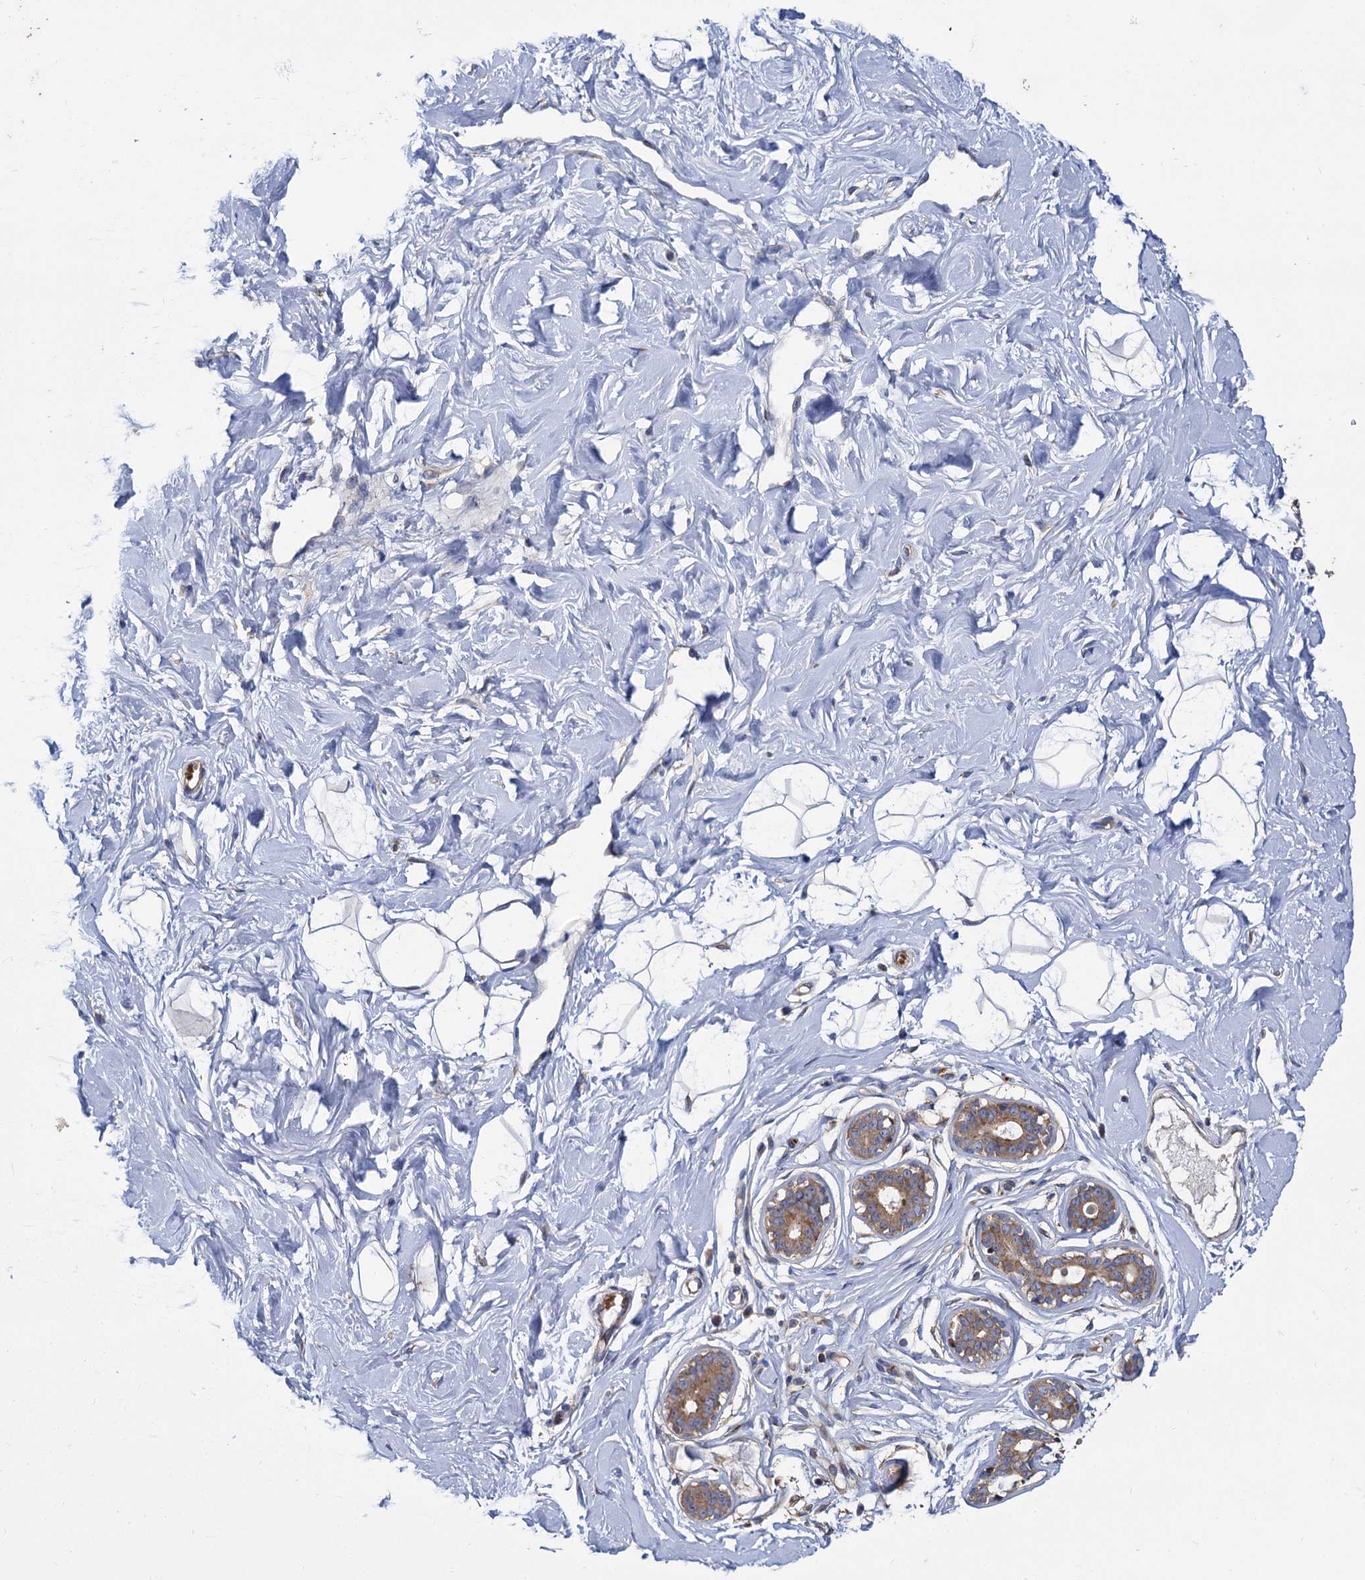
{"staining": {"intensity": "negative", "quantity": "none", "location": "none"}, "tissue": "breast", "cell_type": "Adipocytes", "image_type": "normal", "snomed": [{"axis": "morphology", "description": "Normal tissue, NOS"}, {"axis": "morphology", "description": "Adenoma, NOS"}, {"axis": "topography", "description": "Breast"}], "caption": "DAB (3,3'-diaminobenzidine) immunohistochemical staining of unremarkable breast displays no significant positivity in adipocytes.", "gene": "GCLC", "patient": {"sex": "female", "age": 23}}